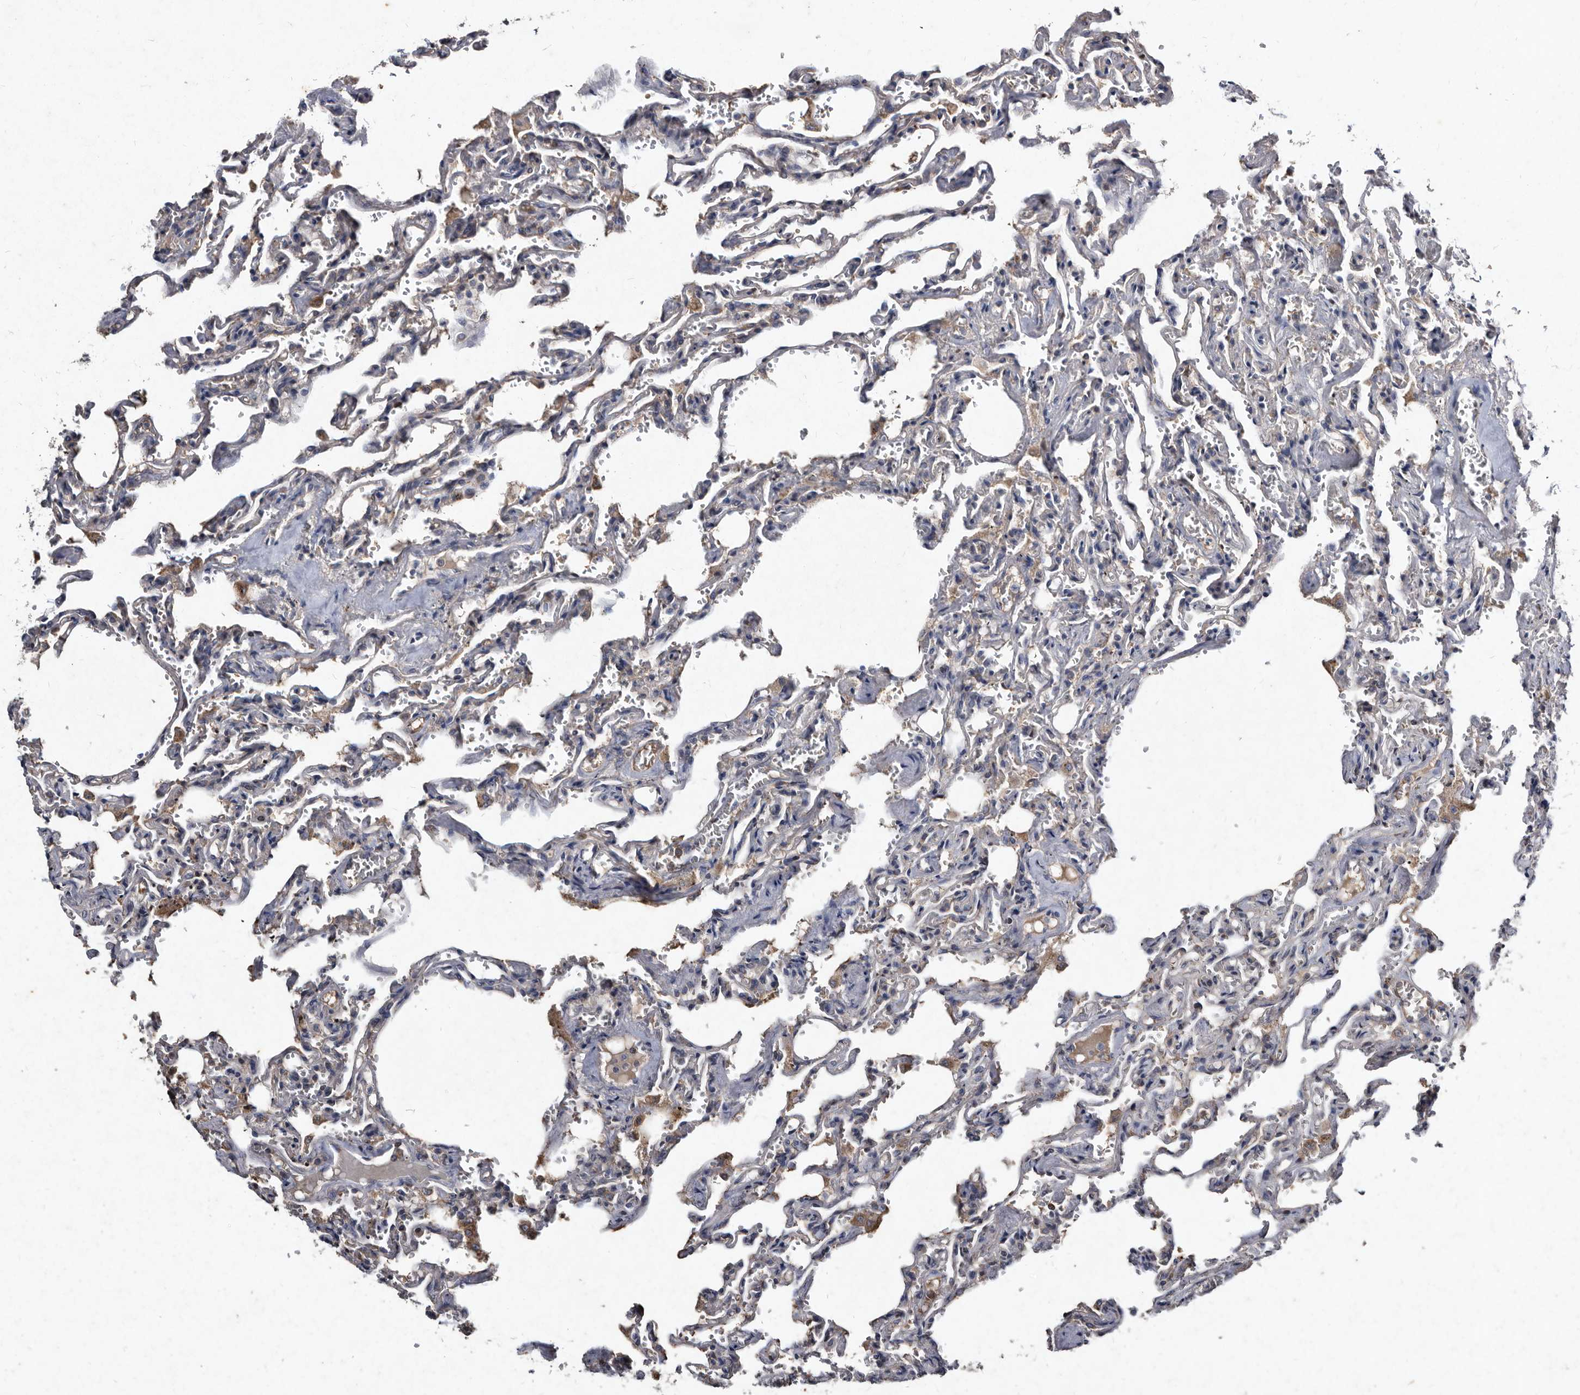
{"staining": {"intensity": "negative", "quantity": "none", "location": "none"}, "tissue": "lung", "cell_type": "Alveolar cells", "image_type": "normal", "snomed": [{"axis": "morphology", "description": "Normal tissue, NOS"}, {"axis": "topography", "description": "Lung"}], "caption": "A high-resolution photomicrograph shows immunohistochemistry staining of benign lung, which shows no significant staining in alveolar cells.", "gene": "YPEL1", "patient": {"sex": "male", "age": 21}}